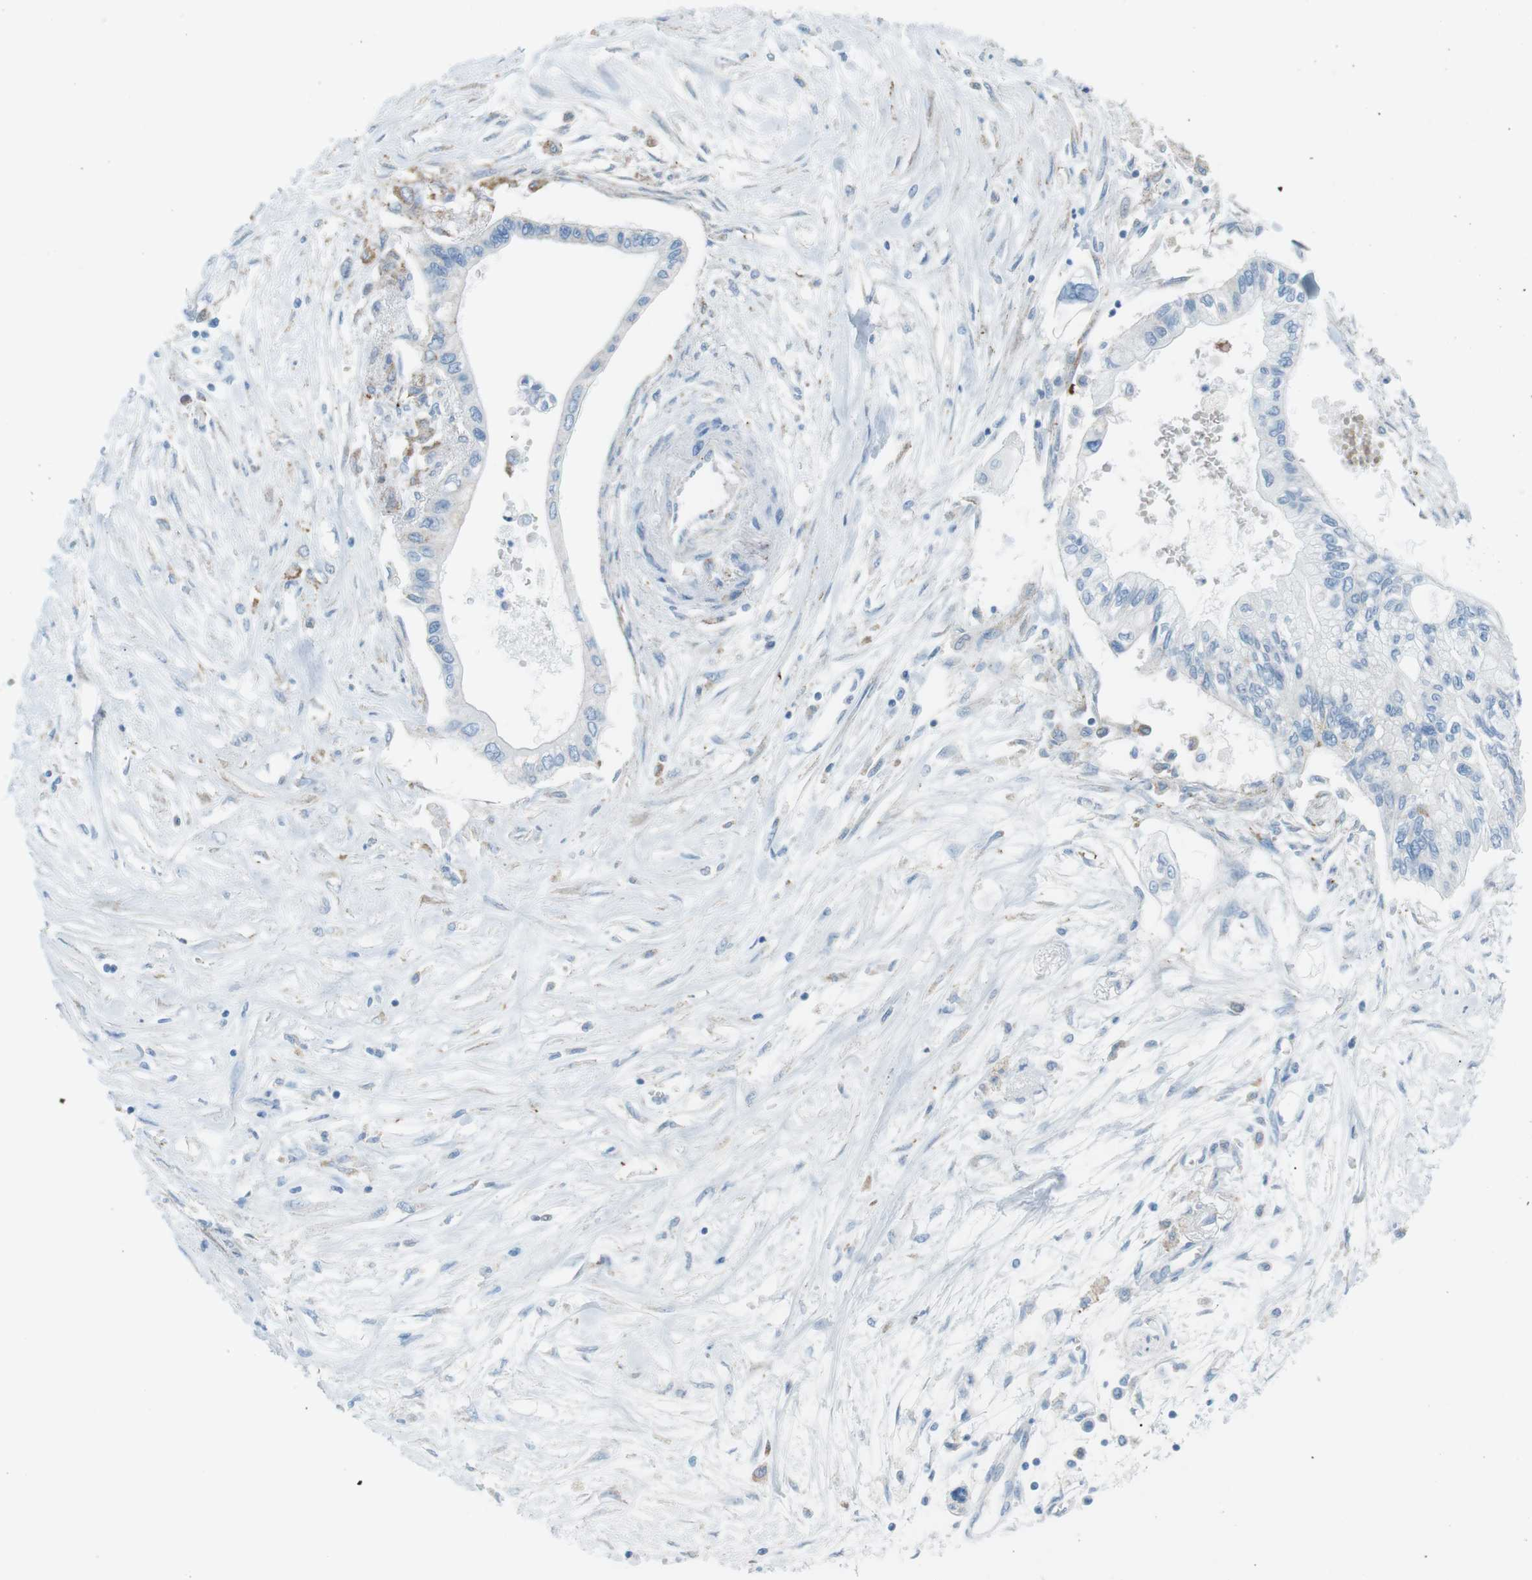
{"staining": {"intensity": "negative", "quantity": "none", "location": "none"}, "tissue": "pancreatic cancer", "cell_type": "Tumor cells", "image_type": "cancer", "snomed": [{"axis": "morphology", "description": "Adenocarcinoma, NOS"}, {"axis": "topography", "description": "Pancreas"}], "caption": "Immunohistochemistry (IHC) image of adenocarcinoma (pancreatic) stained for a protein (brown), which shows no positivity in tumor cells.", "gene": "VAMP1", "patient": {"sex": "female", "age": 77}}